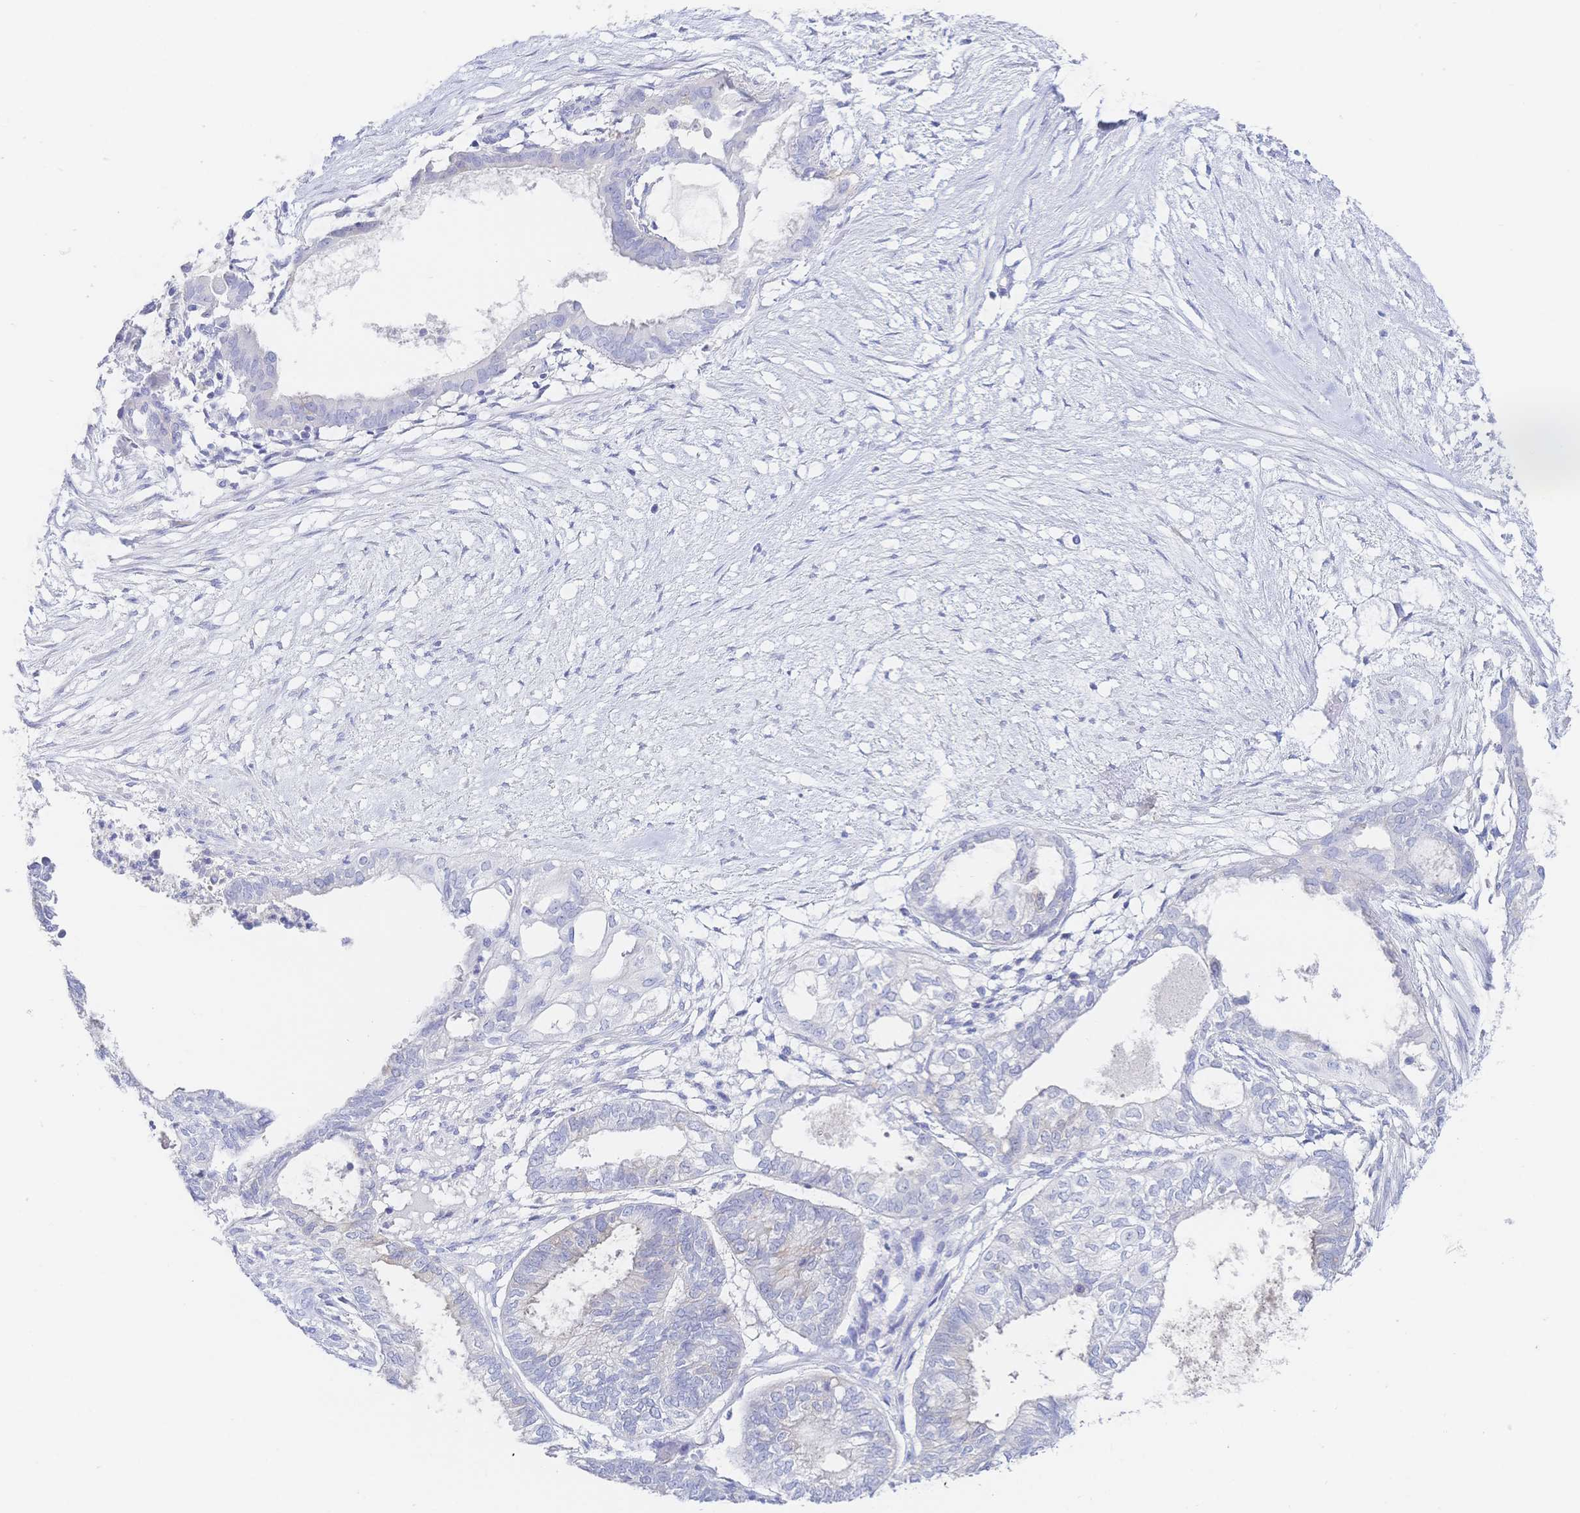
{"staining": {"intensity": "negative", "quantity": "none", "location": "none"}, "tissue": "ovarian cancer", "cell_type": "Tumor cells", "image_type": "cancer", "snomed": [{"axis": "morphology", "description": "Carcinoma, endometroid"}, {"axis": "topography", "description": "Ovary"}], "caption": "A high-resolution image shows immunohistochemistry (IHC) staining of endometroid carcinoma (ovarian), which demonstrates no significant positivity in tumor cells.", "gene": "RRM1", "patient": {"sex": "female", "age": 64}}